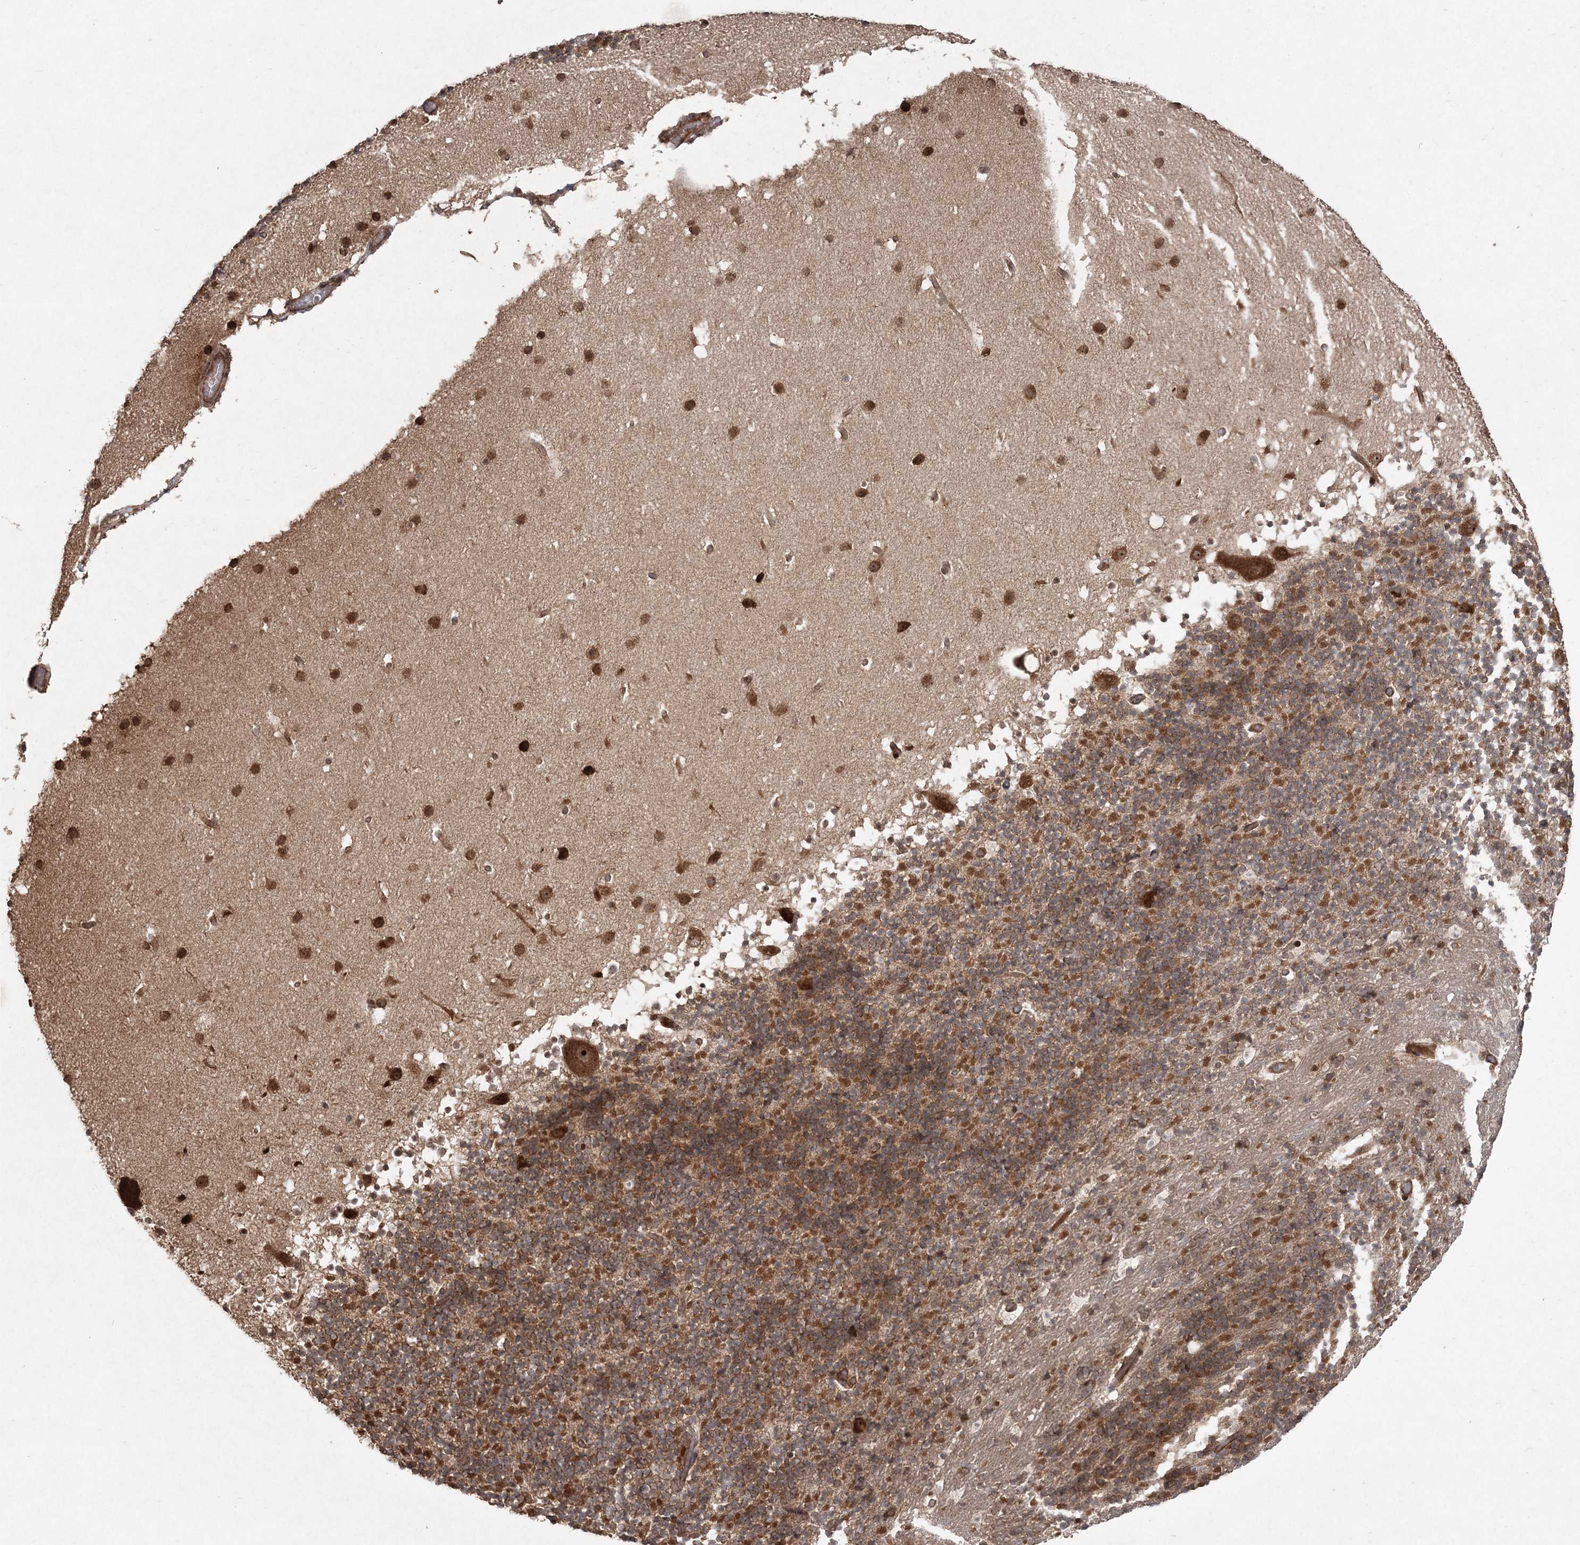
{"staining": {"intensity": "moderate", "quantity": ">75%", "location": "cytoplasmic/membranous"}, "tissue": "cerebellum", "cell_type": "Cells in granular layer", "image_type": "normal", "snomed": [{"axis": "morphology", "description": "Normal tissue, NOS"}, {"axis": "topography", "description": "Cerebellum"}], "caption": "The photomicrograph displays staining of unremarkable cerebellum, revealing moderate cytoplasmic/membranous protein staining (brown color) within cells in granular layer.", "gene": "SERINC1", "patient": {"sex": "male", "age": 57}}